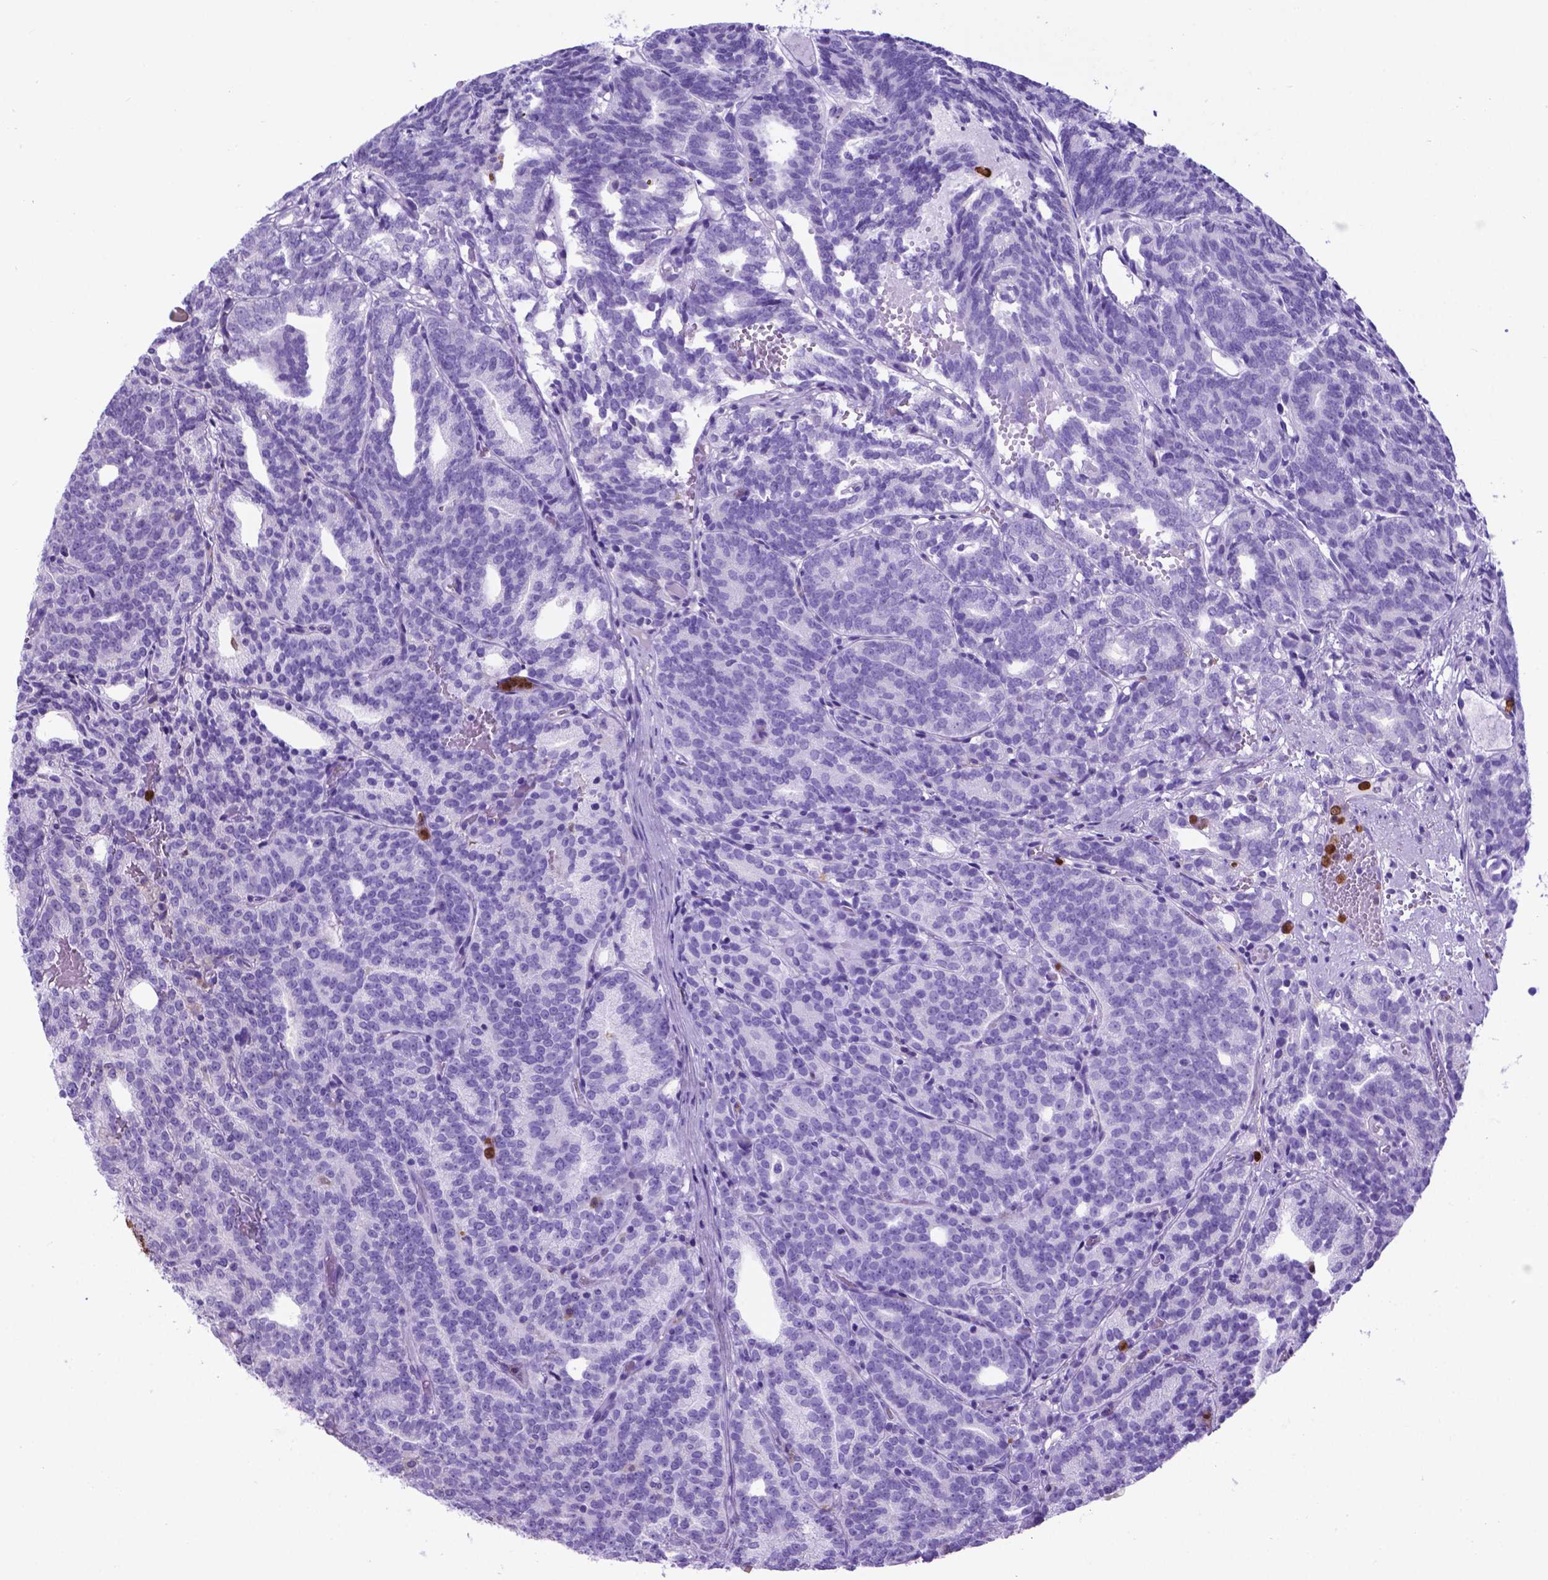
{"staining": {"intensity": "negative", "quantity": "none", "location": "none"}, "tissue": "prostate cancer", "cell_type": "Tumor cells", "image_type": "cancer", "snomed": [{"axis": "morphology", "description": "Adenocarcinoma, High grade"}, {"axis": "topography", "description": "Prostate"}], "caption": "High power microscopy image of an immunohistochemistry image of high-grade adenocarcinoma (prostate), revealing no significant expression in tumor cells. (Stains: DAB (3,3'-diaminobenzidine) immunohistochemistry with hematoxylin counter stain, Microscopy: brightfield microscopy at high magnification).", "gene": "LZTR1", "patient": {"sex": "male", "age": 53}}